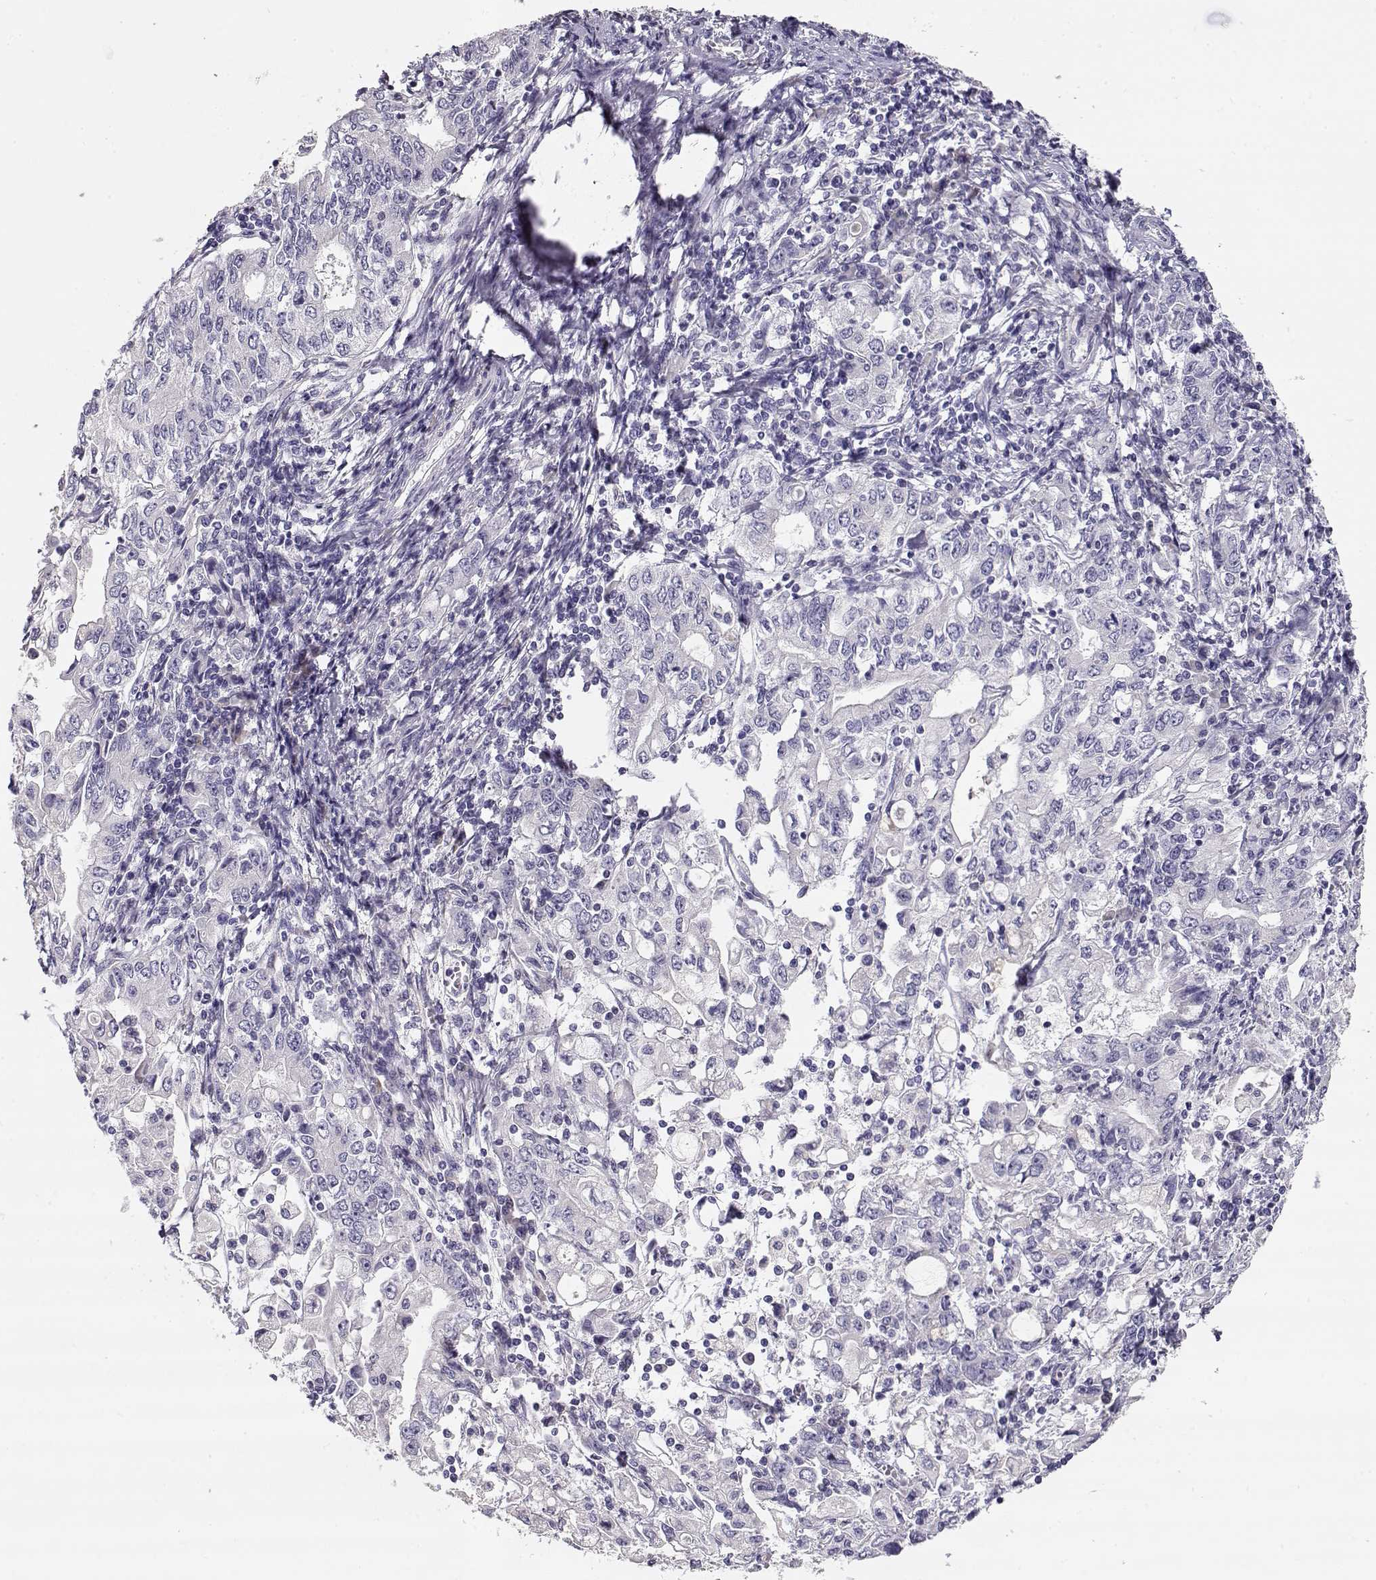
{"staining": {"intensity": "negative", "quantity": "none", "location": "none"}, "tissue": "stomach cancer", "cell_type": "Tumor cells", "image_type": "cancer", "snomed": [{"axis": "morphology", "description": "Adenocarcinoma, NOS"}, {"axis": "topography", "description": "Stomach, lower"}], "caption": "Tumor cells show no significant protein staining in stomach adenocarcinoma. (DAB (3,3'-diaminobenzidine) immunohistochemistry, high magnification).", "gene": "GLIPR1L2", "patient": {"sex": "female", "age": 72}}